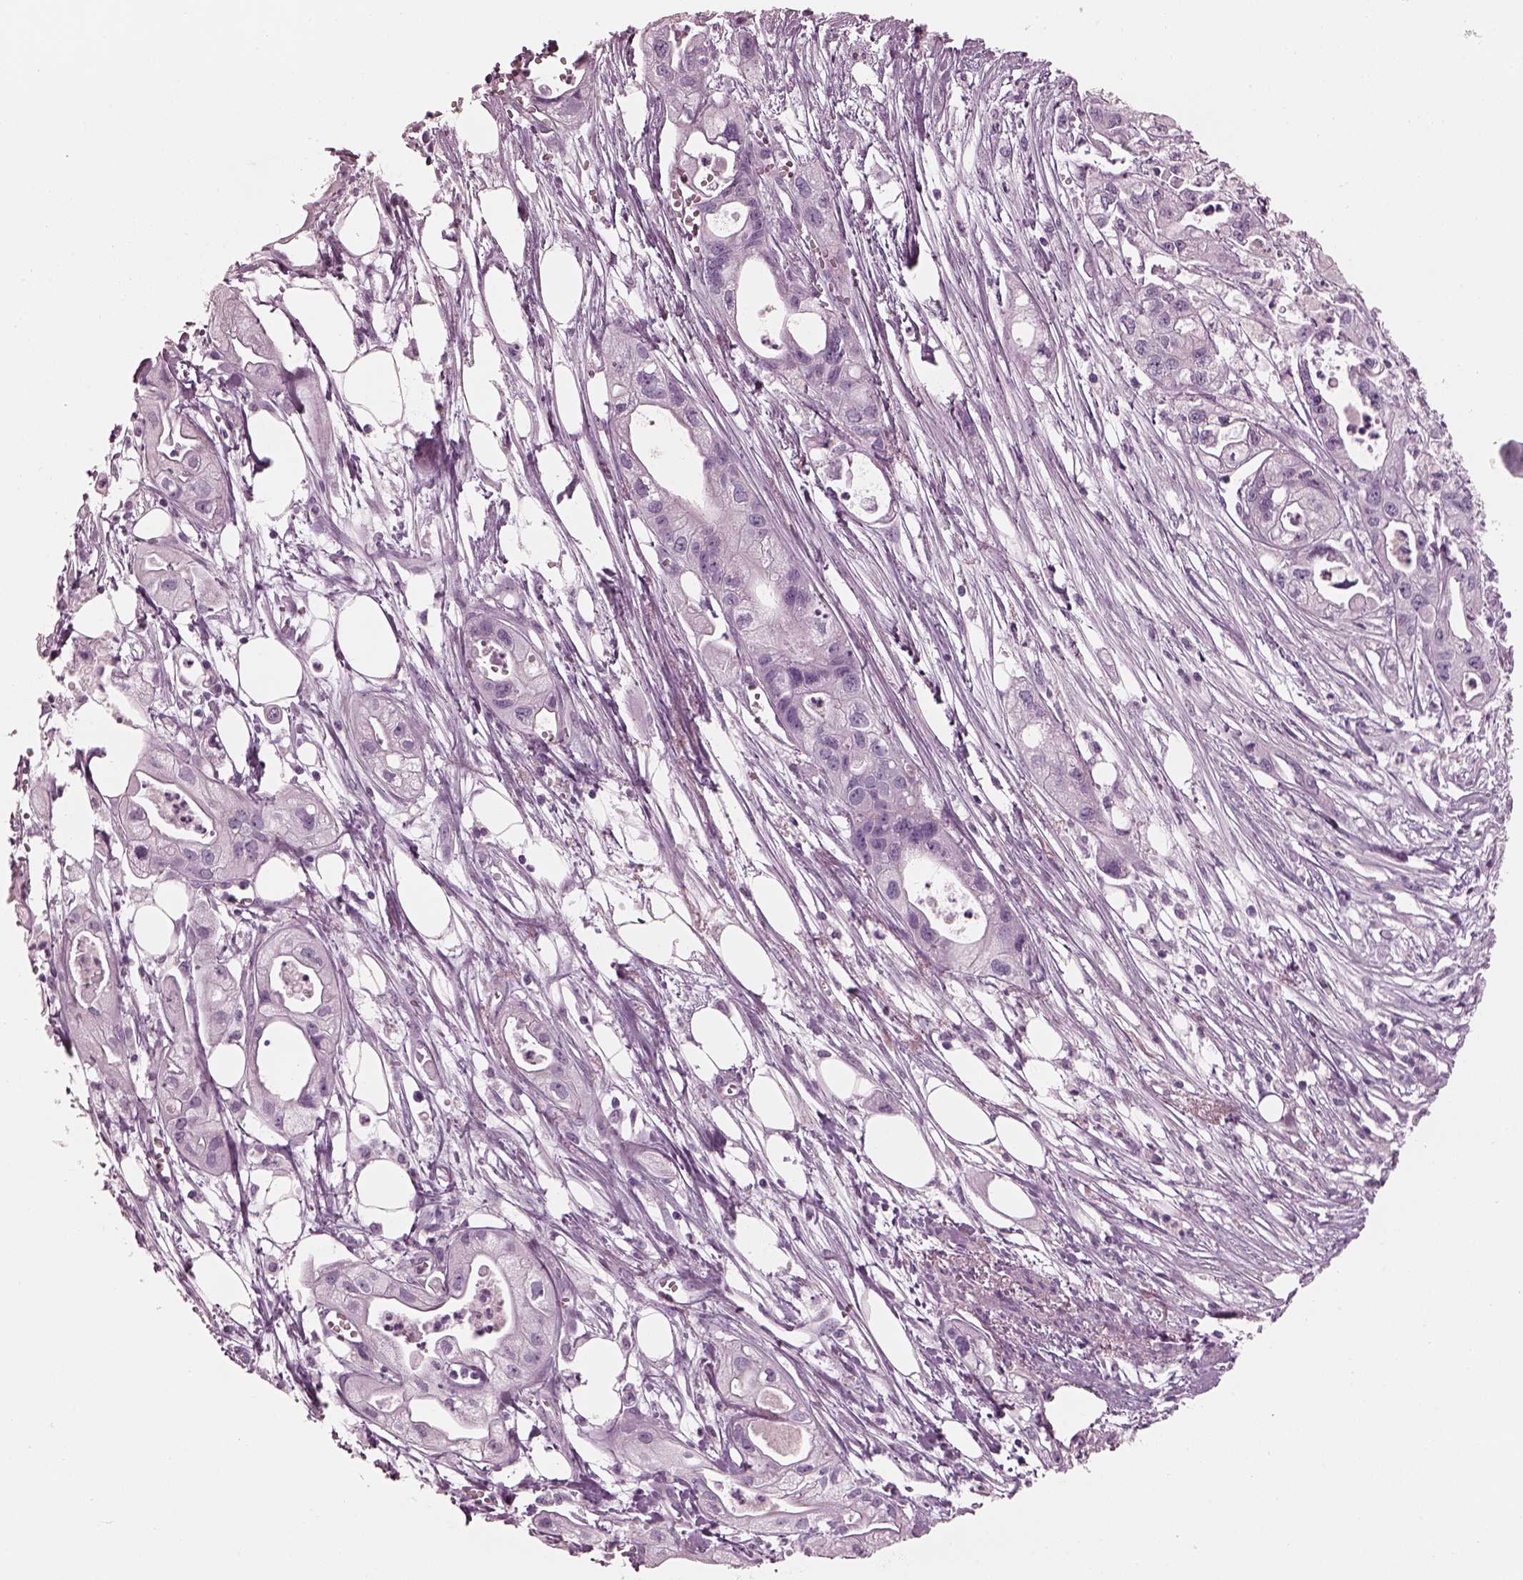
{"staining": {"intensity": "negative", "quantity": "none", "location": "none"}, "tissue": "pancreatic cancer", "cell_type": "Tumor cells", "image_type": "cancer", "snomed": [{"axis": "morphology", "description": "Adenocarcinoma, NOS"}, {"axis": "topography", "description": "Pancreas"}], "caption": "The photomicrograph demonstrates no significant positivity in tumor cells of adenocarcinoma (pancreatic). (Immunohistochemistry, brightfield microscopy, high magnification).", "gene": "FABP9", "patient": {"sex": "male", "age": 70}}